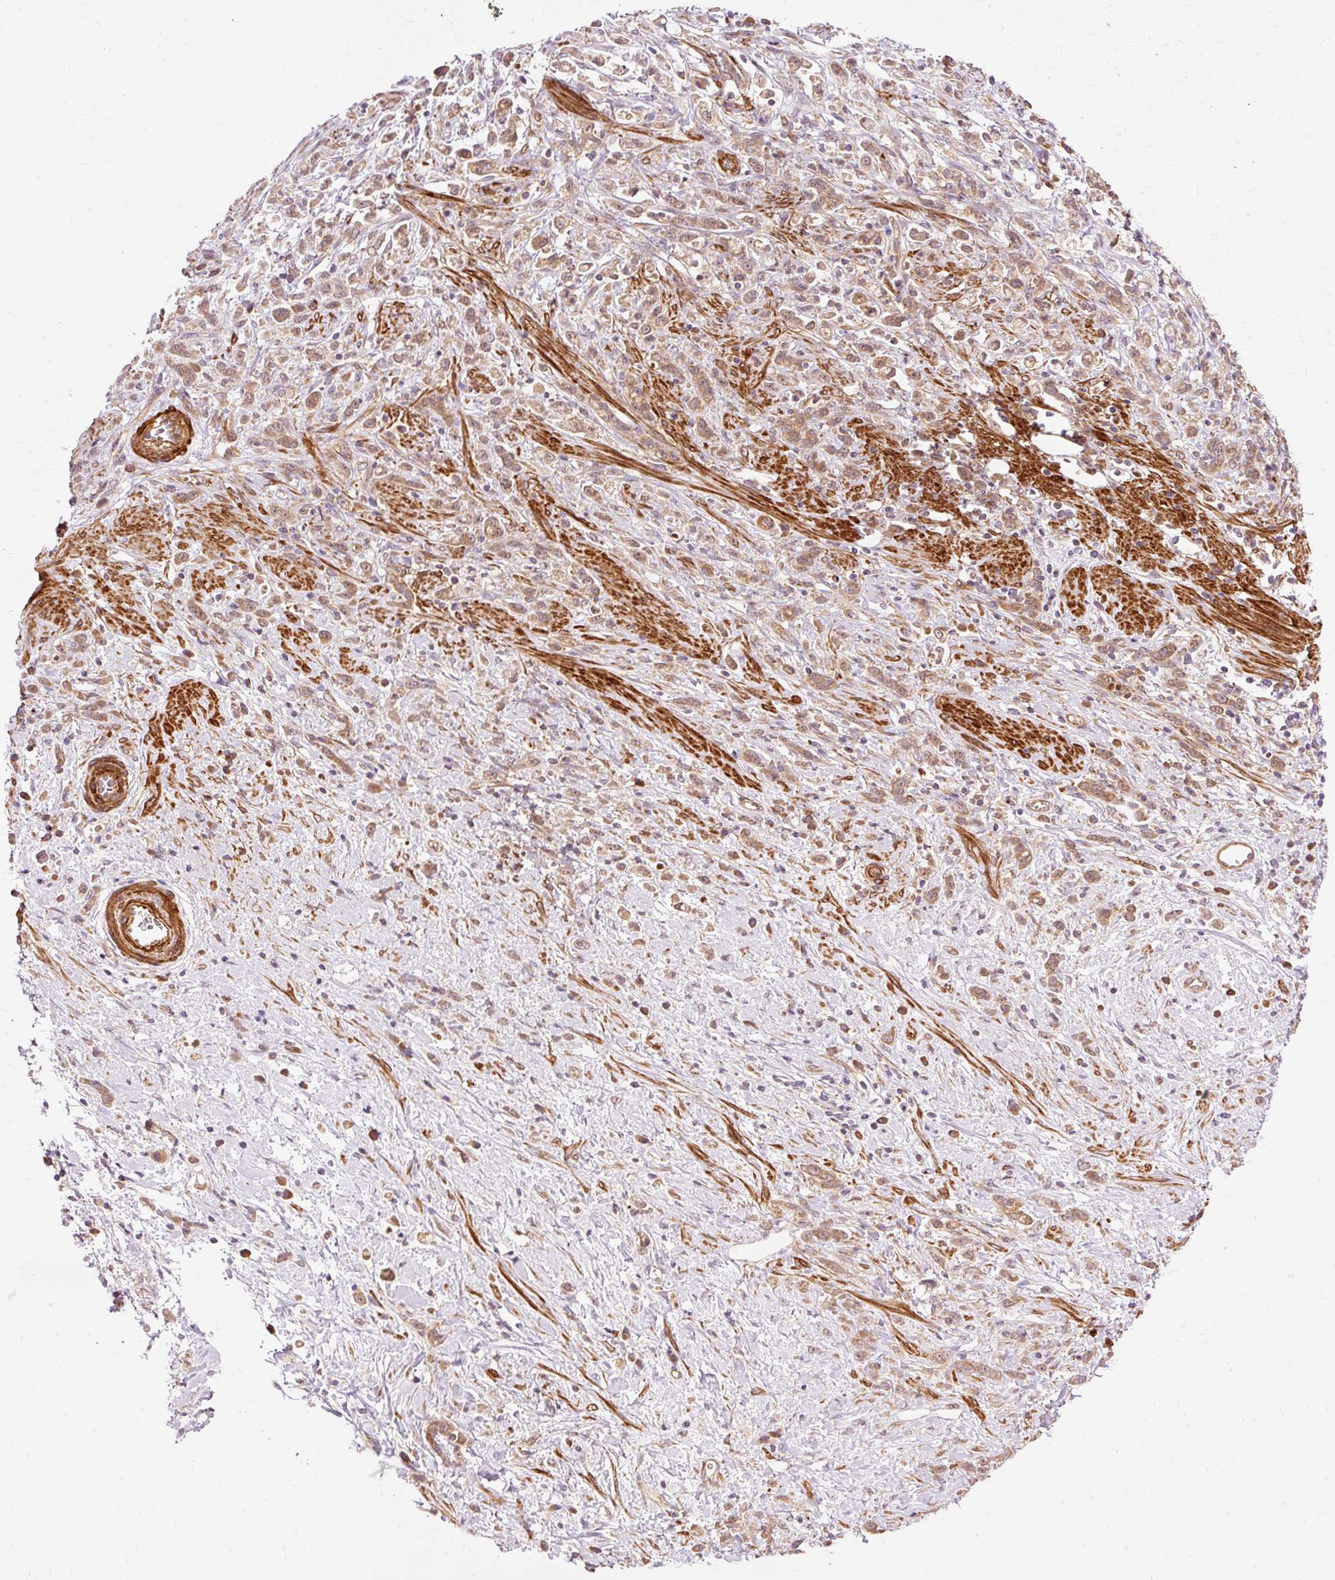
{"staining": {"intensity": "moderate", "quantity": ">75%", "location": "cytoplasmic/membranous"}, "tissue": "stomach cancer", "cell_type": "Tumor cells", "image_type": "cancer", "snomed": [{"axis": "morphology", "description": "Adenocarcinoma, NOS"}, {"axis": "topography", "description": "Stomach"}], "caption": "Human stomach adenocarcinoma stained with a brown dye demonstrates moderate cytoplasmic/membranous positive positivity in about >75% of tumor cells.", "gene": "RIPOR3", "patient": {"sex": "female", "age": 60}}